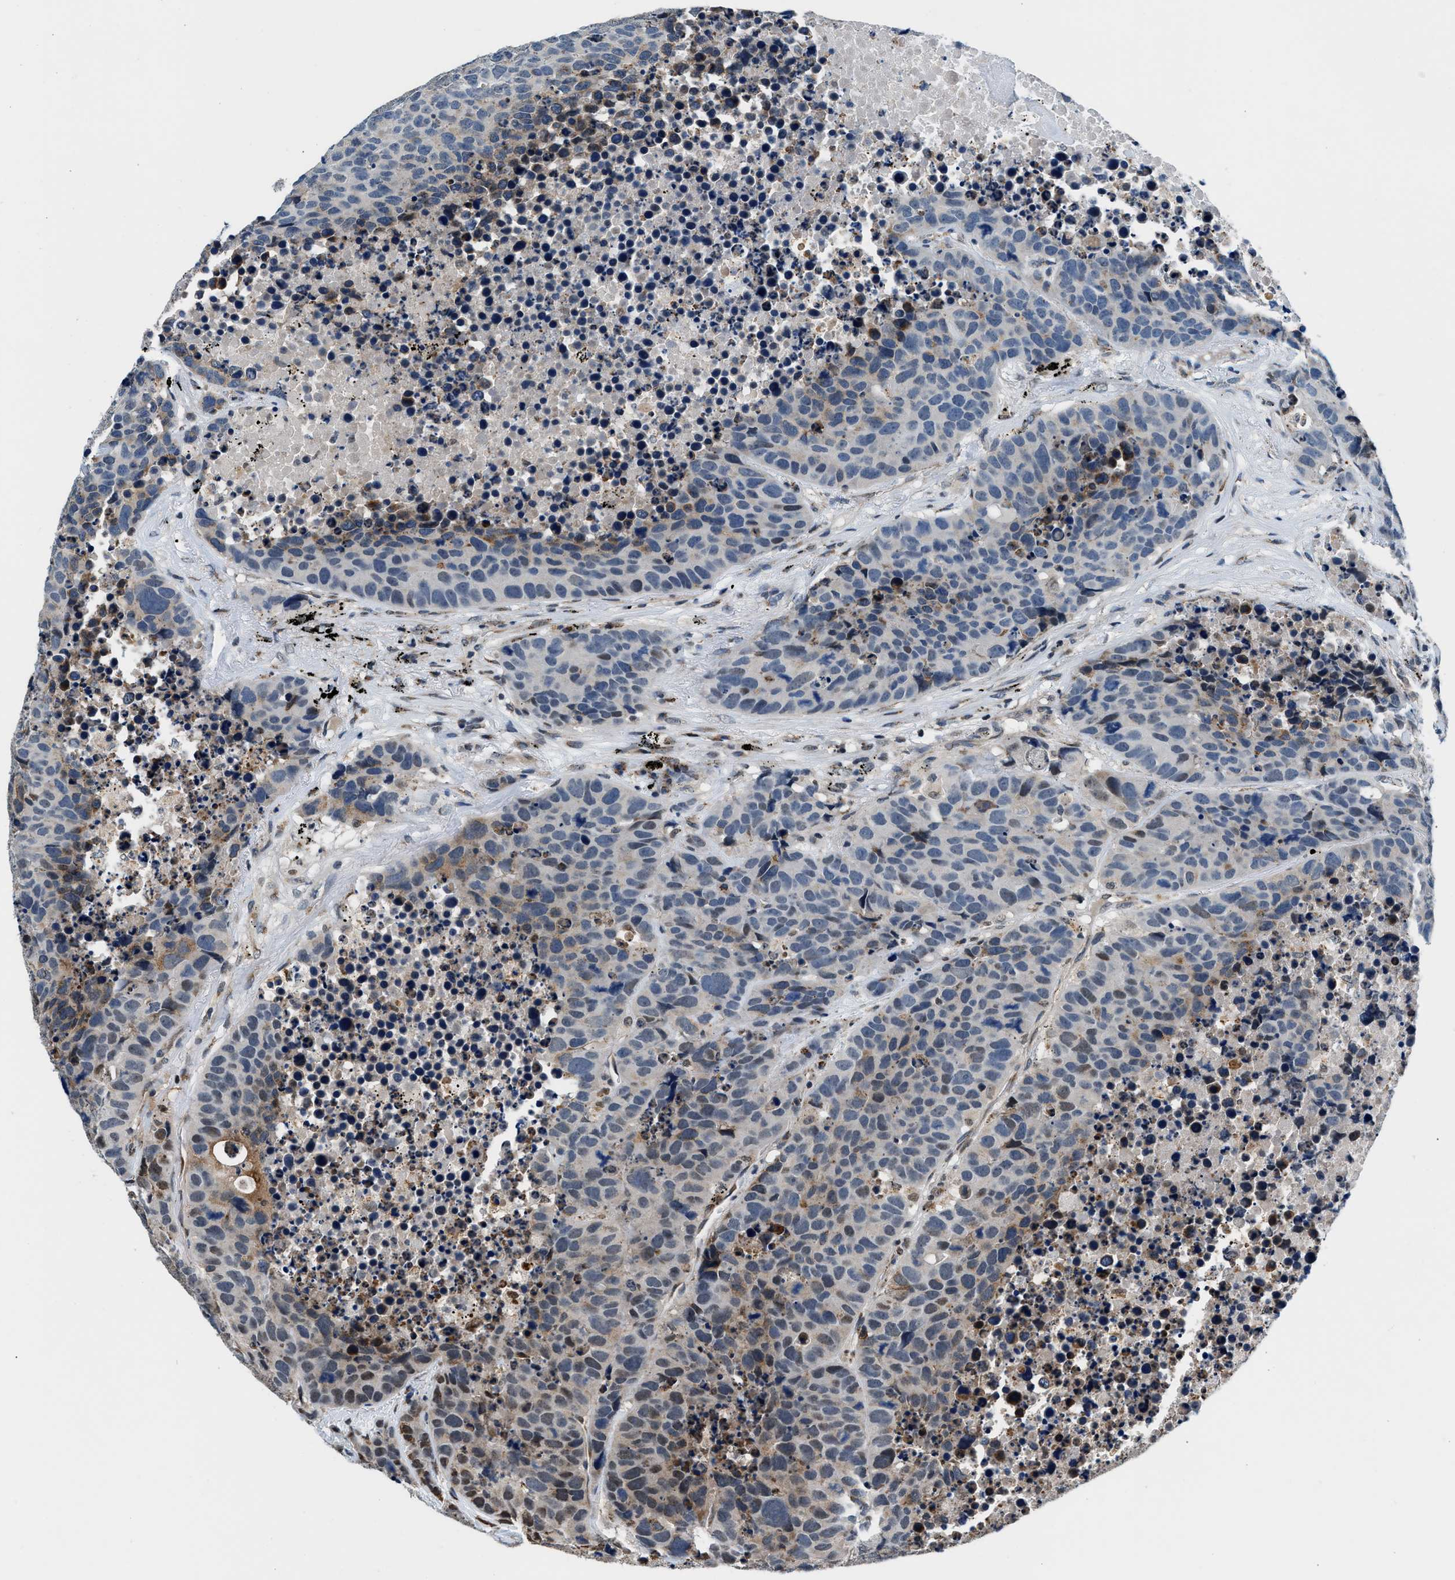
{"staining": {"intensity": "weak", "quantity": "<25%", "location": "cytoplasmic/membranous"}, "tissue": "carcinoid", "cell_type": "Tumor cells", "image_type": "cancer", "snomed": [{"axis": "morphology", "description": "Carcinoid, malignant, NOS"}, {"axis": "topography", "description": "Lung"}], "caption": "DAB (3,3'-diaminobenzidine) immunohistochemical staining of human malignant carcinoid demonstrates no significant positivity in tumor cells.", "gene": "KCNMB2", "patient": {"sex": "male", "age": 60}}